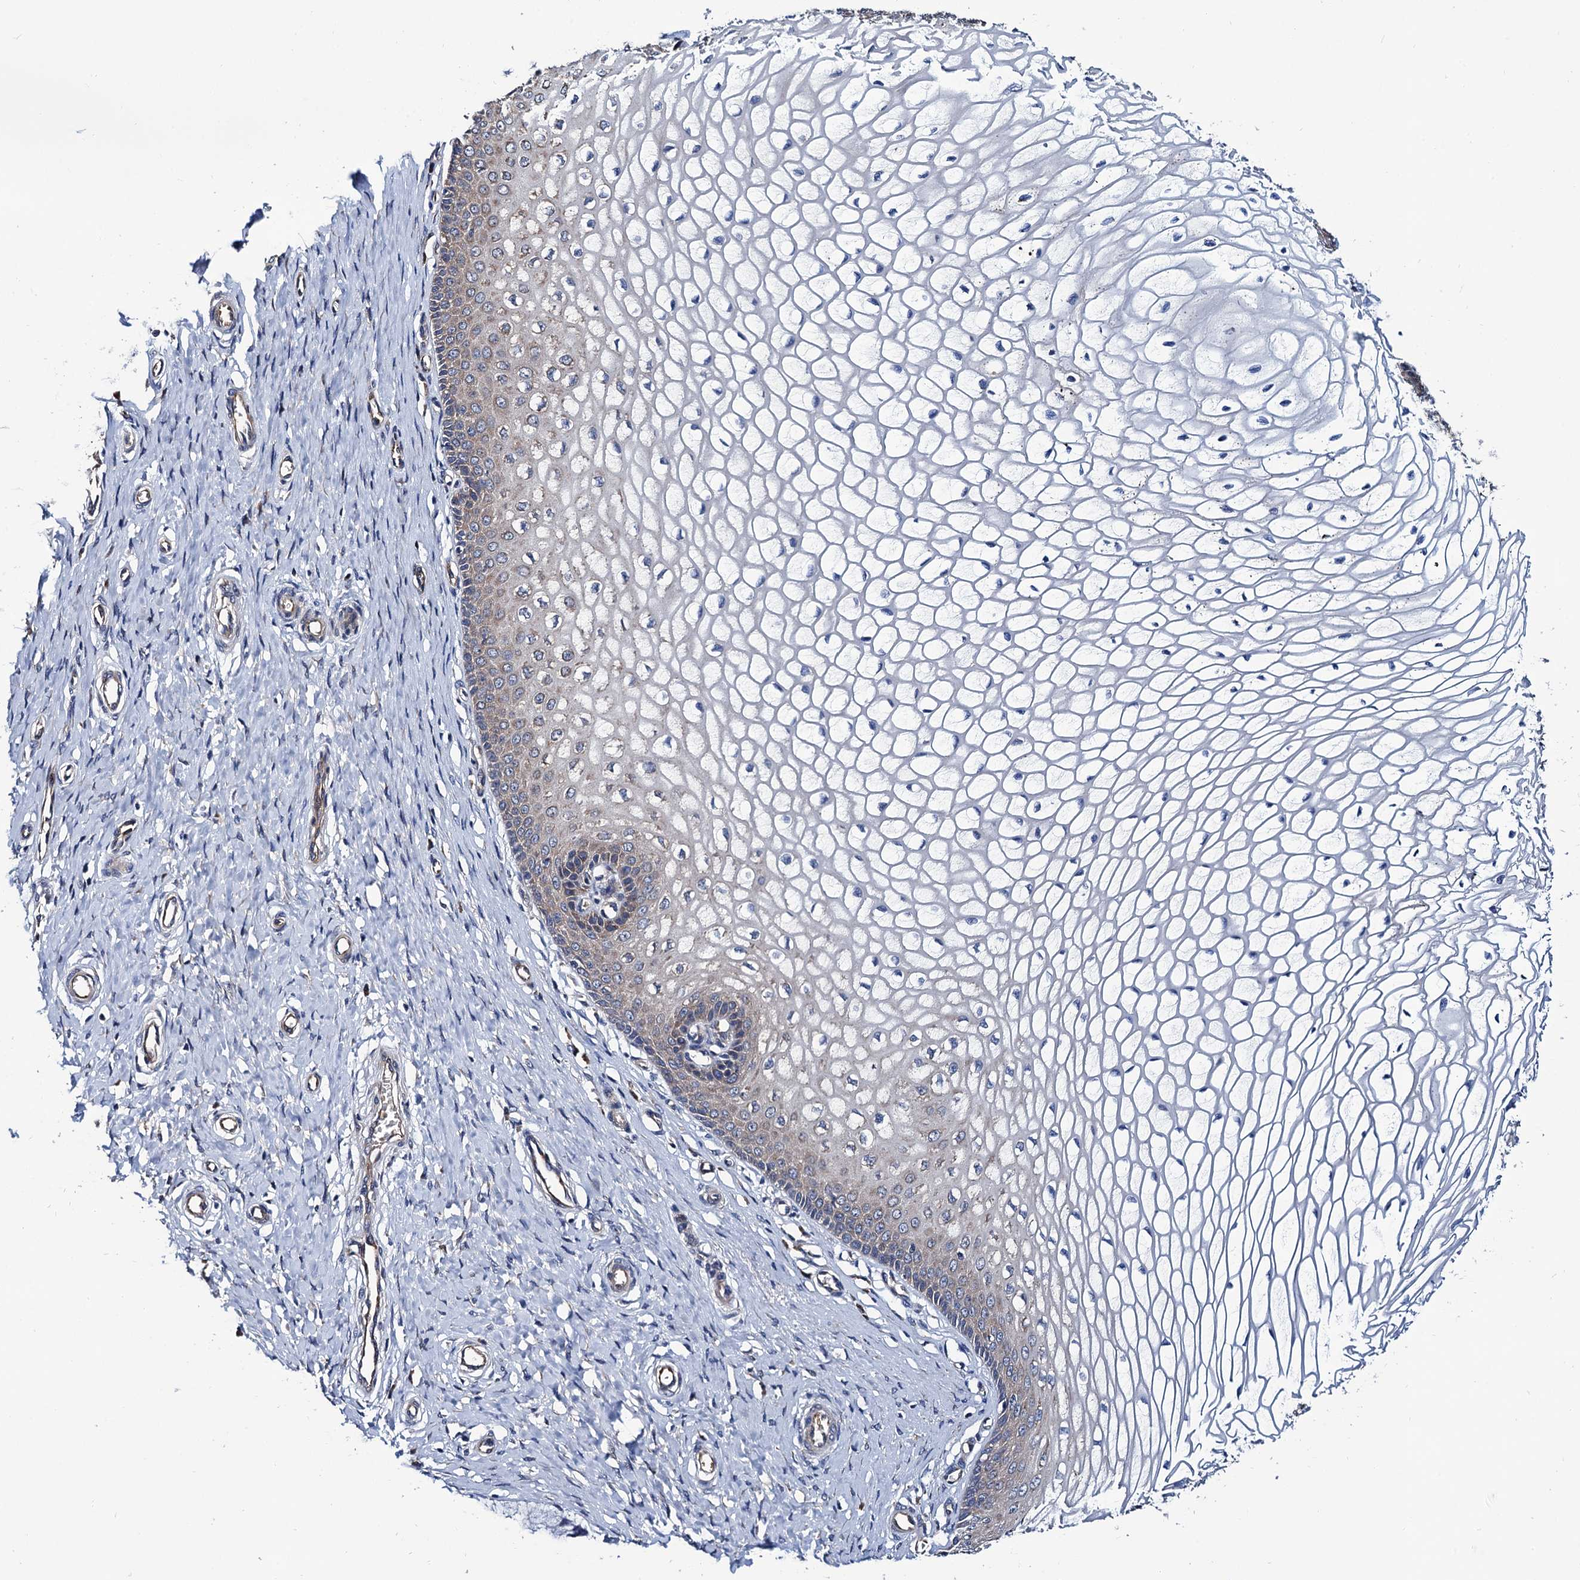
{"staining": {"intensity": "moderate", "quantity": "25%-75%", "location": "cytoplasmic/membranous"}, "tissue": "cervix", "cell_type": "Glandular cells", "image_type": "normal", "snomed": [{"axis": "morphology", "description": "Normal tissue, NOS"}, {"axis": "topography", "description": "Cervix"}], "caption": "Immunohistochemistry staining of unremarkable cervix, which exhibits medium levels of moderate cytoplasmic/membranous expression in approximately 25%-75% of glandular cells indicating moderate cytoplasmic/membranous protein staining. The staining was performed using DAB (3,3'-diaminobenzidine) (brown) for protein detection and nuclei were counterstained in hematoxylin (blue).", "gene": "TRMT112", "patient": {"sex": "female", "age": 55}}